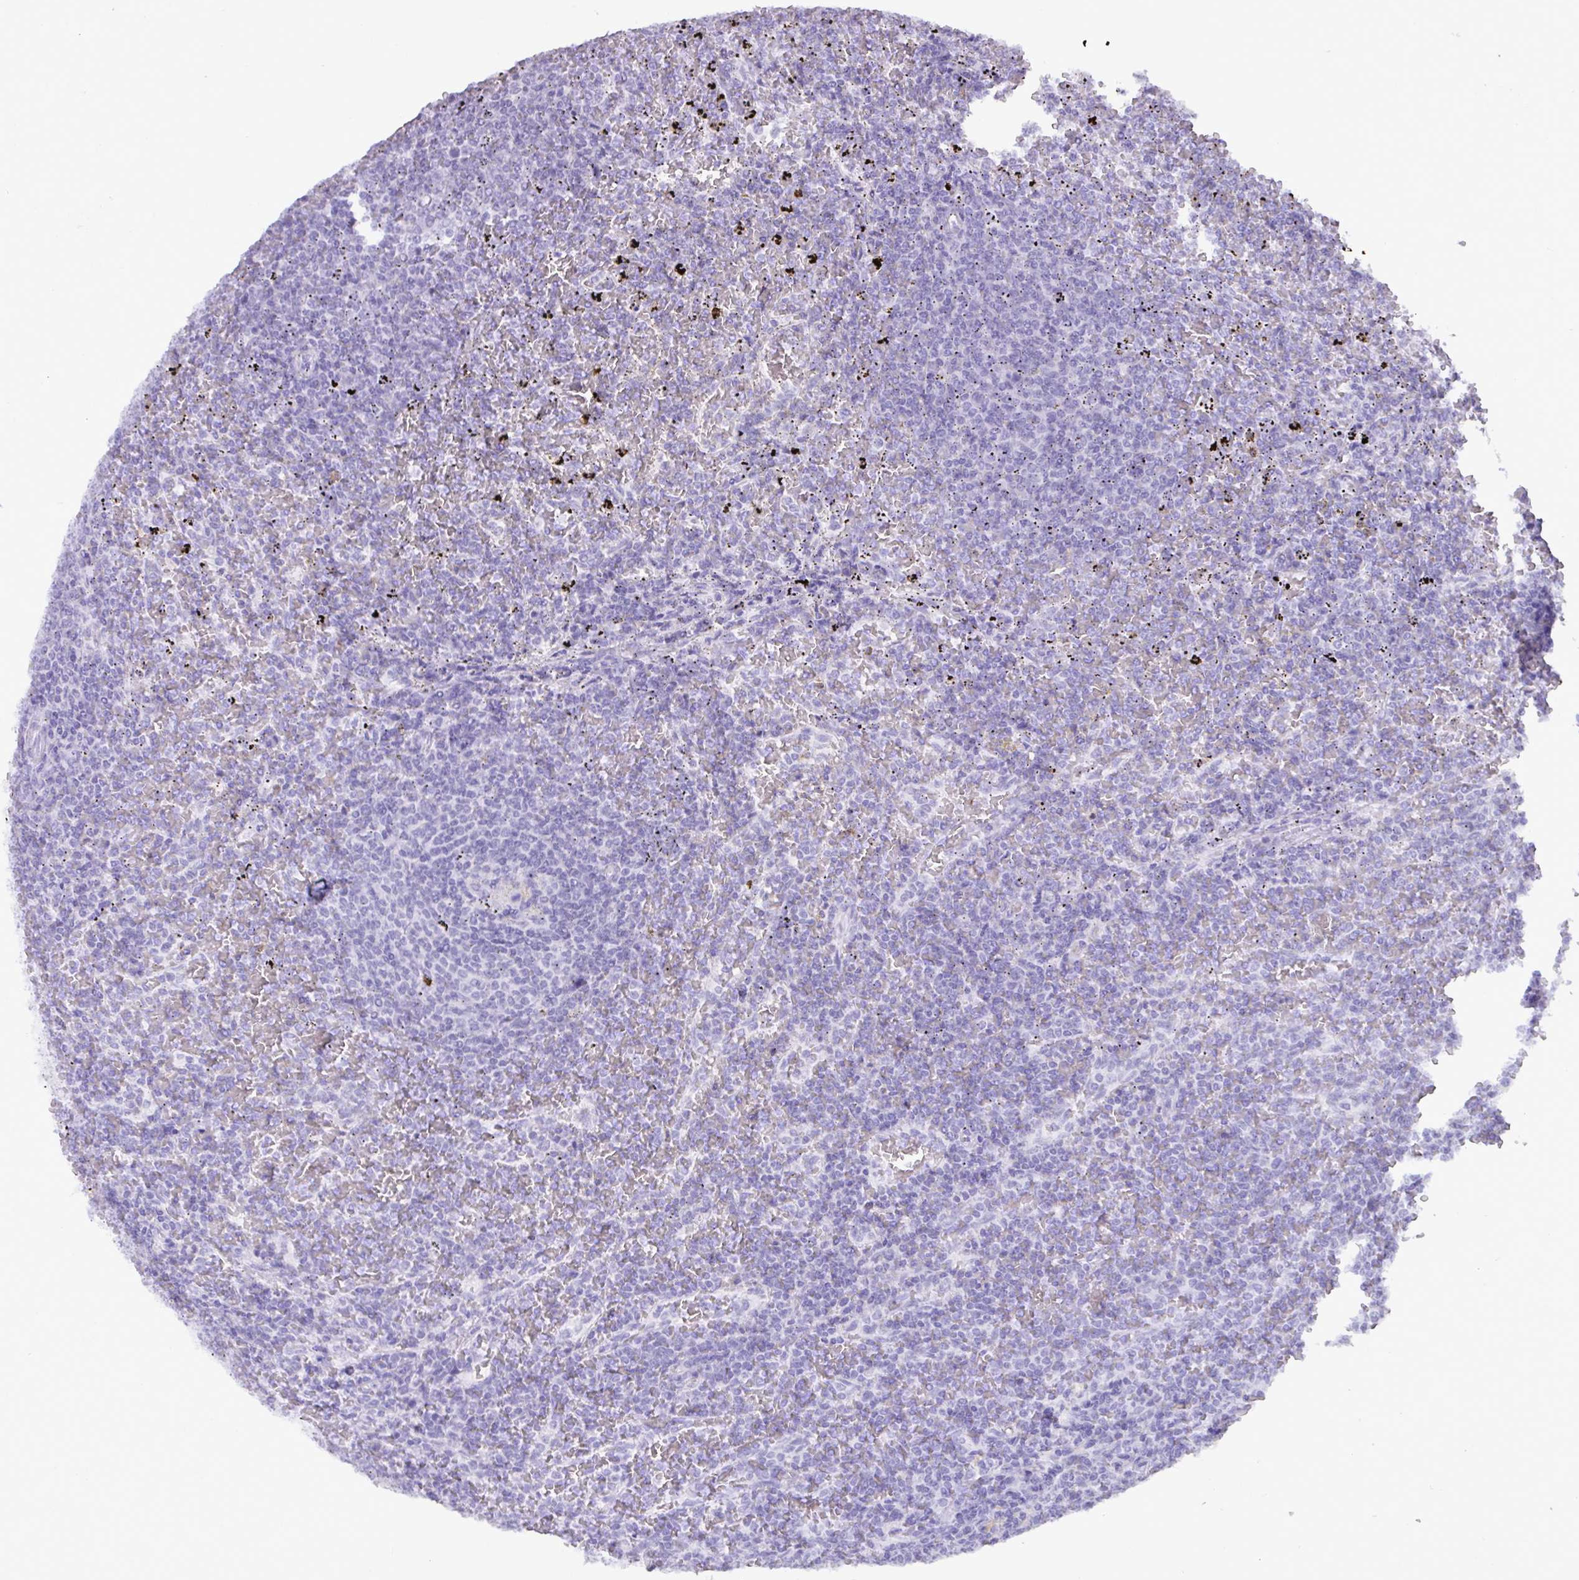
{"staining": {"intensity": "negative", "quantity": "none", "location": "none"}, "tissue": "lymphoma", "cell_type": "Tumor cells", "image_type": "cancer", "snomed": [{"axis": "morphology", "description": "Malignant lymphoma, non-Hodgkin's type, Low grade"}, {"axis": "topography", "description": "Spleen"}], "caption": "High magnification brightfield microscopy of lymphoma stained with DAB (3,3'-diaminobenzidine) (brown) and counterstained with hematoxylin (blue): tumor cells show no significant staining. (DAB IHC visualized using brightfield microscopy, high magnification).", "gene": "C4orf33", "patient": {"sex": "female", "age": 77}}